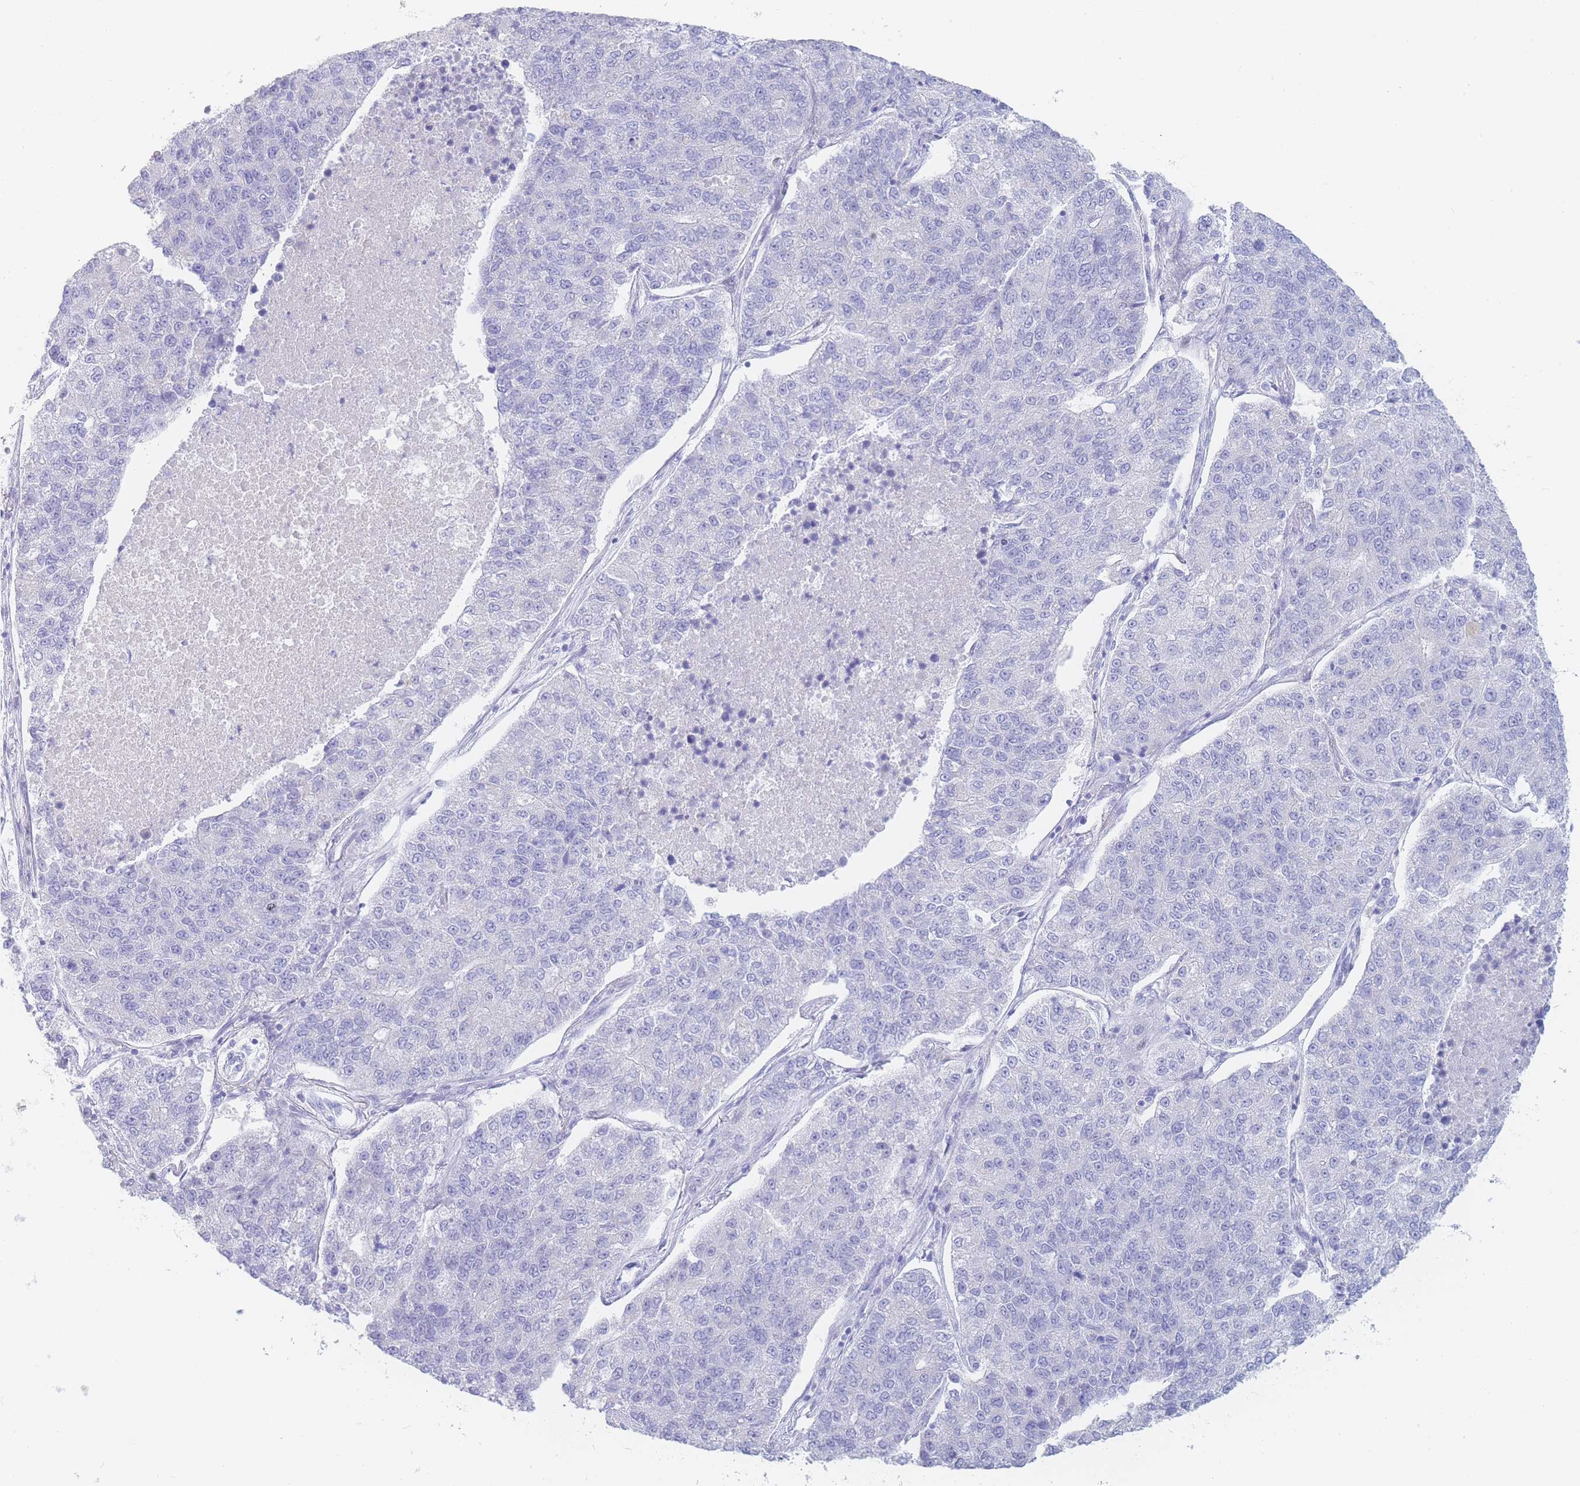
{"staining": {"intensity": "negative", "quantity": "none", "location": "none"}, "tissue": "lung cancer", "cell_type": "Tumor cells", "image_type": "cancer", "snomed": [{"axis": "morphology", "description": "Adenocarcinoma, NOS"}, {"axis": "topography", "description": "Lung"}], "caption": "High magnification brightfield microscopy of lung adenocarcinoma stained with DAB (3,3'-diaminobenzidine) (brown) and counterstained with hematoxylin (blue): tumor cells show no significant expression.", "gene": "PSMB5", "patient": {"sex": "male", "age": 49}}